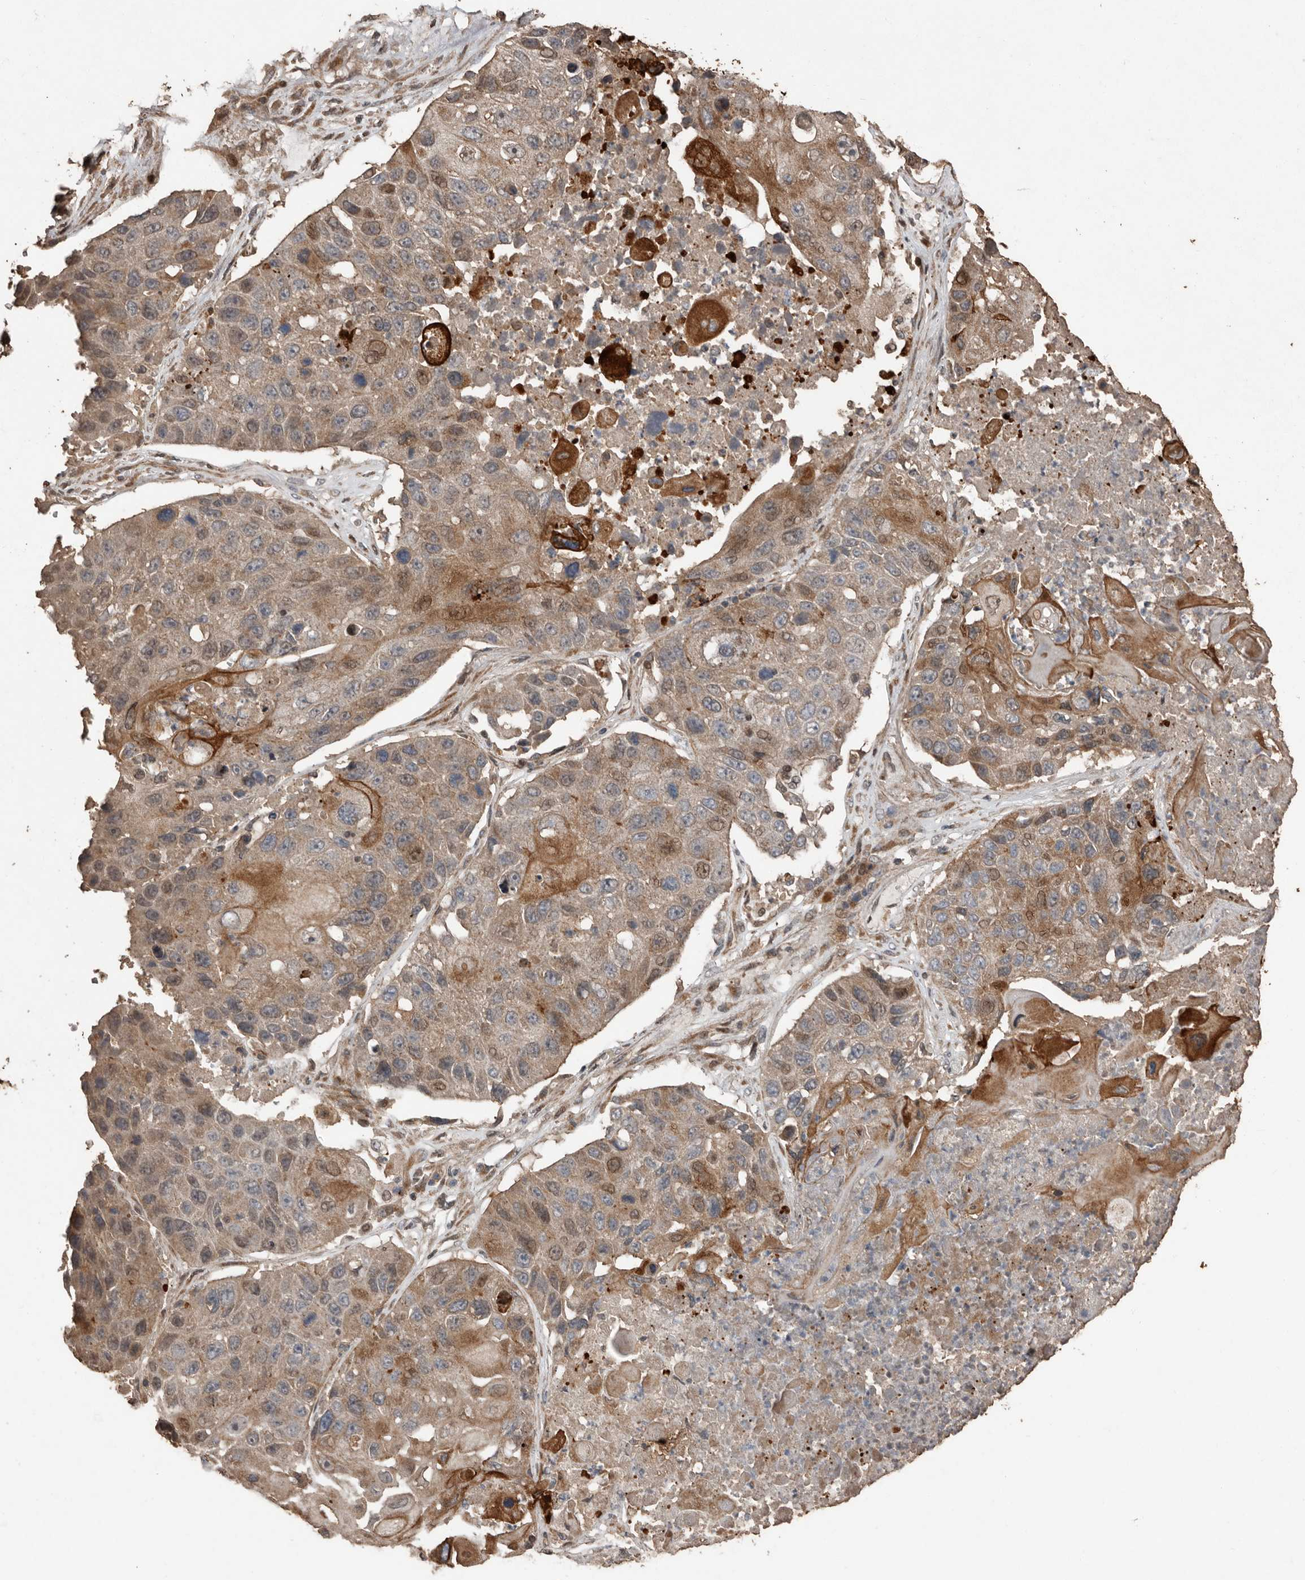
{"staining": {"intensity": "moderate", "quantity": "<25%", "location": "cytoplasmic/membranous"}, "tissue": "lung cancer", "cell_type": "Tumor cells", "image_type": "cancer", "snomed": [{"axis": "morphology", "description": "Squamous cell carcinoma, NOS"}, {"axis": "topography", "description": "Lung"}], "caption": "Lung cancer tissue demonstrates moderate cytoplasmic/membranous staining in approximately <25% of tumor cells", "gene": "RANBP17", "patient": {"sex": "male", "age": 61}}